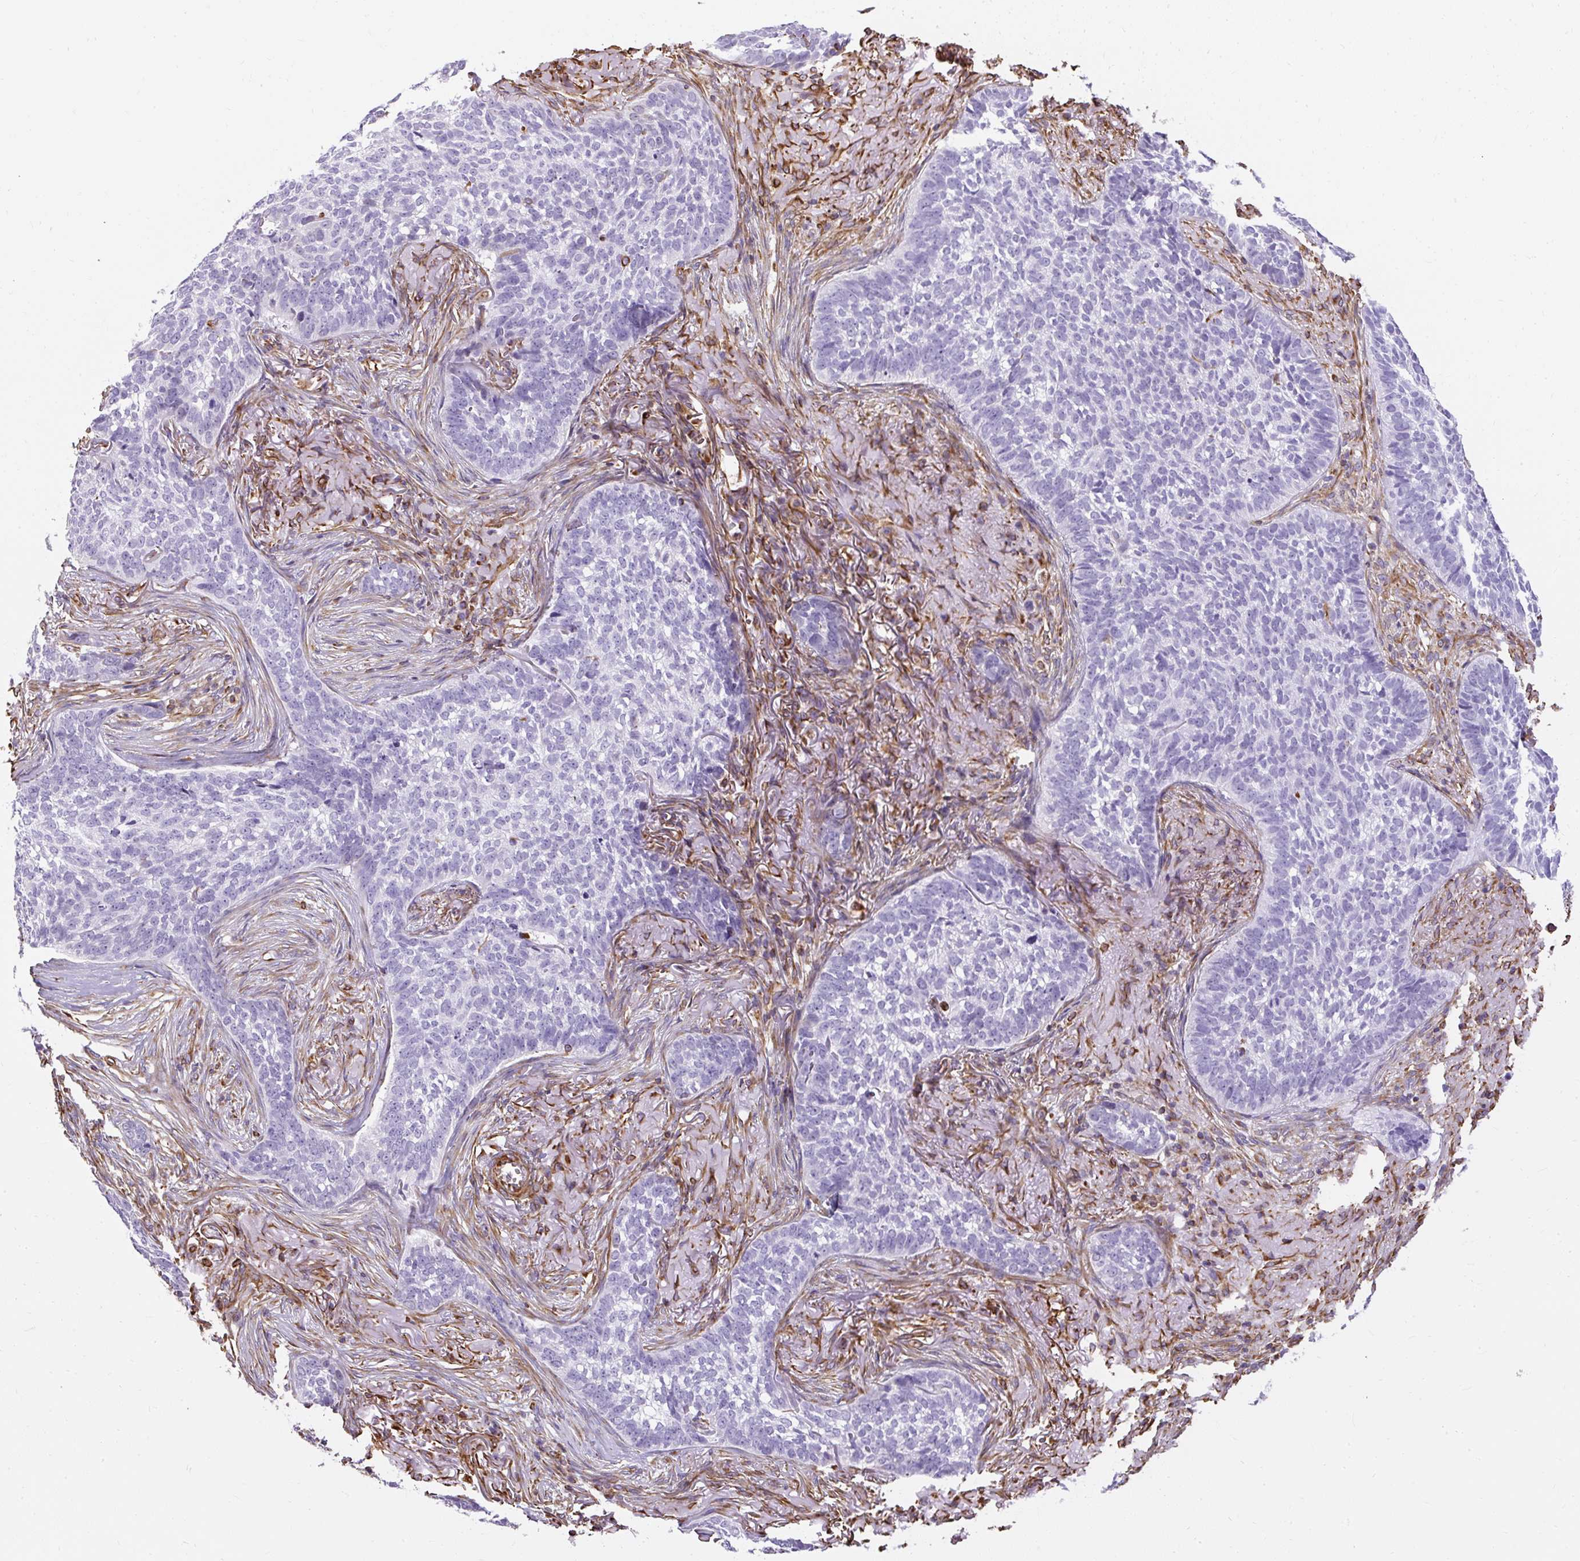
{"staining": {"intensity": "negative", "quantity": "none", "location": "none"}, "tissue": "skin cancer", "cell_type": "Tumor cells", "image_type": "cancer", "snomed": [{"axis": "morphology", "description": "Basal cell carcinoma"}, {"axis": "topography", "description": "Skin"}], "caption": "High magnification brightfield microscopy of skin cancer stained with DAB (3,3'-diaminobenzidine) (brown) and counterstained with hematoxylin (blue): tumor cells show no significant staining.", "gene": "PLS1", "patient": {"sex": "male", "age": 85}}